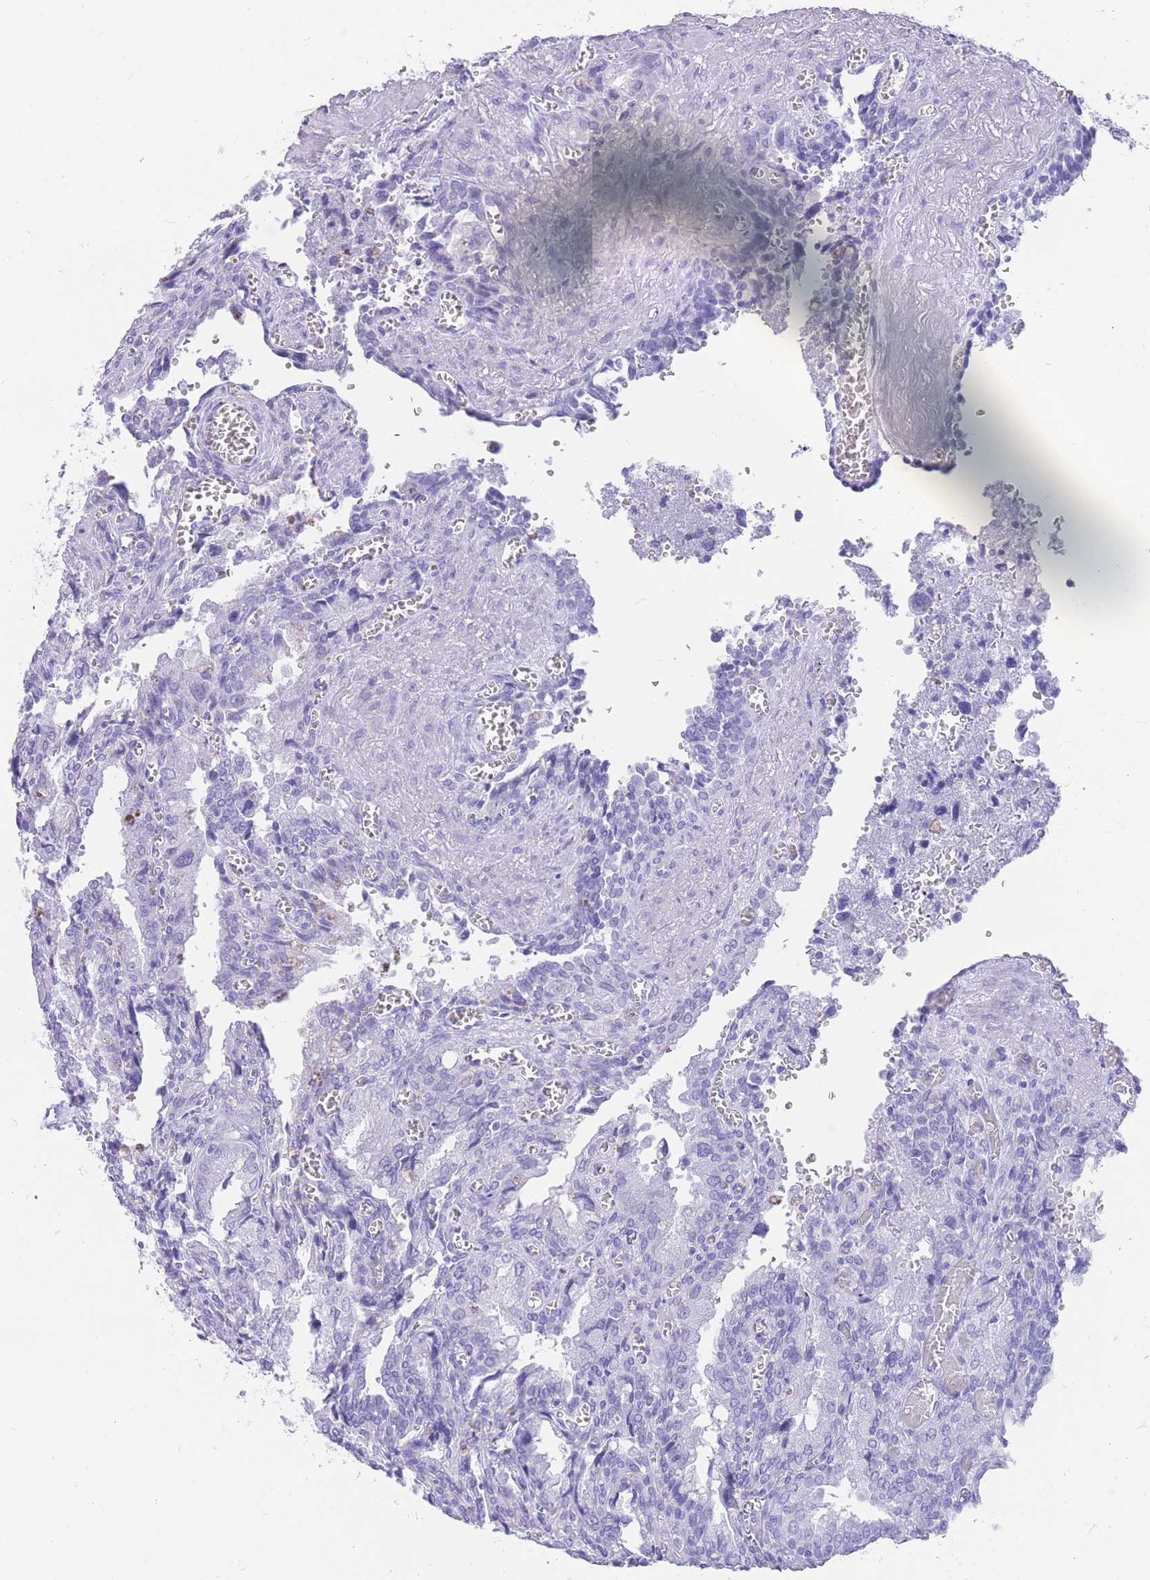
{"staining": {"intensity": "negative", "quantity": "none", "location": "none"}, "tissue": "seminal vesicle", "cell_type": "Glandular cells", "image_type": "normal", "snomed": [{"axis": "morphology", "description": "Normal tissue, NOS"}, {"axis": "topography", "description": "Seminal veicle"}], "caption": "IHC photomicrograph of unremarkable human seminal vesicle stained for a protein (brown), which displays no expression in glandular cells. (DAB (3,3'-diaminobenzidine) immunohistochemistry, high magnification).", "gene": "ELOA2", "patient": {"sex": "male", "age": 67}}